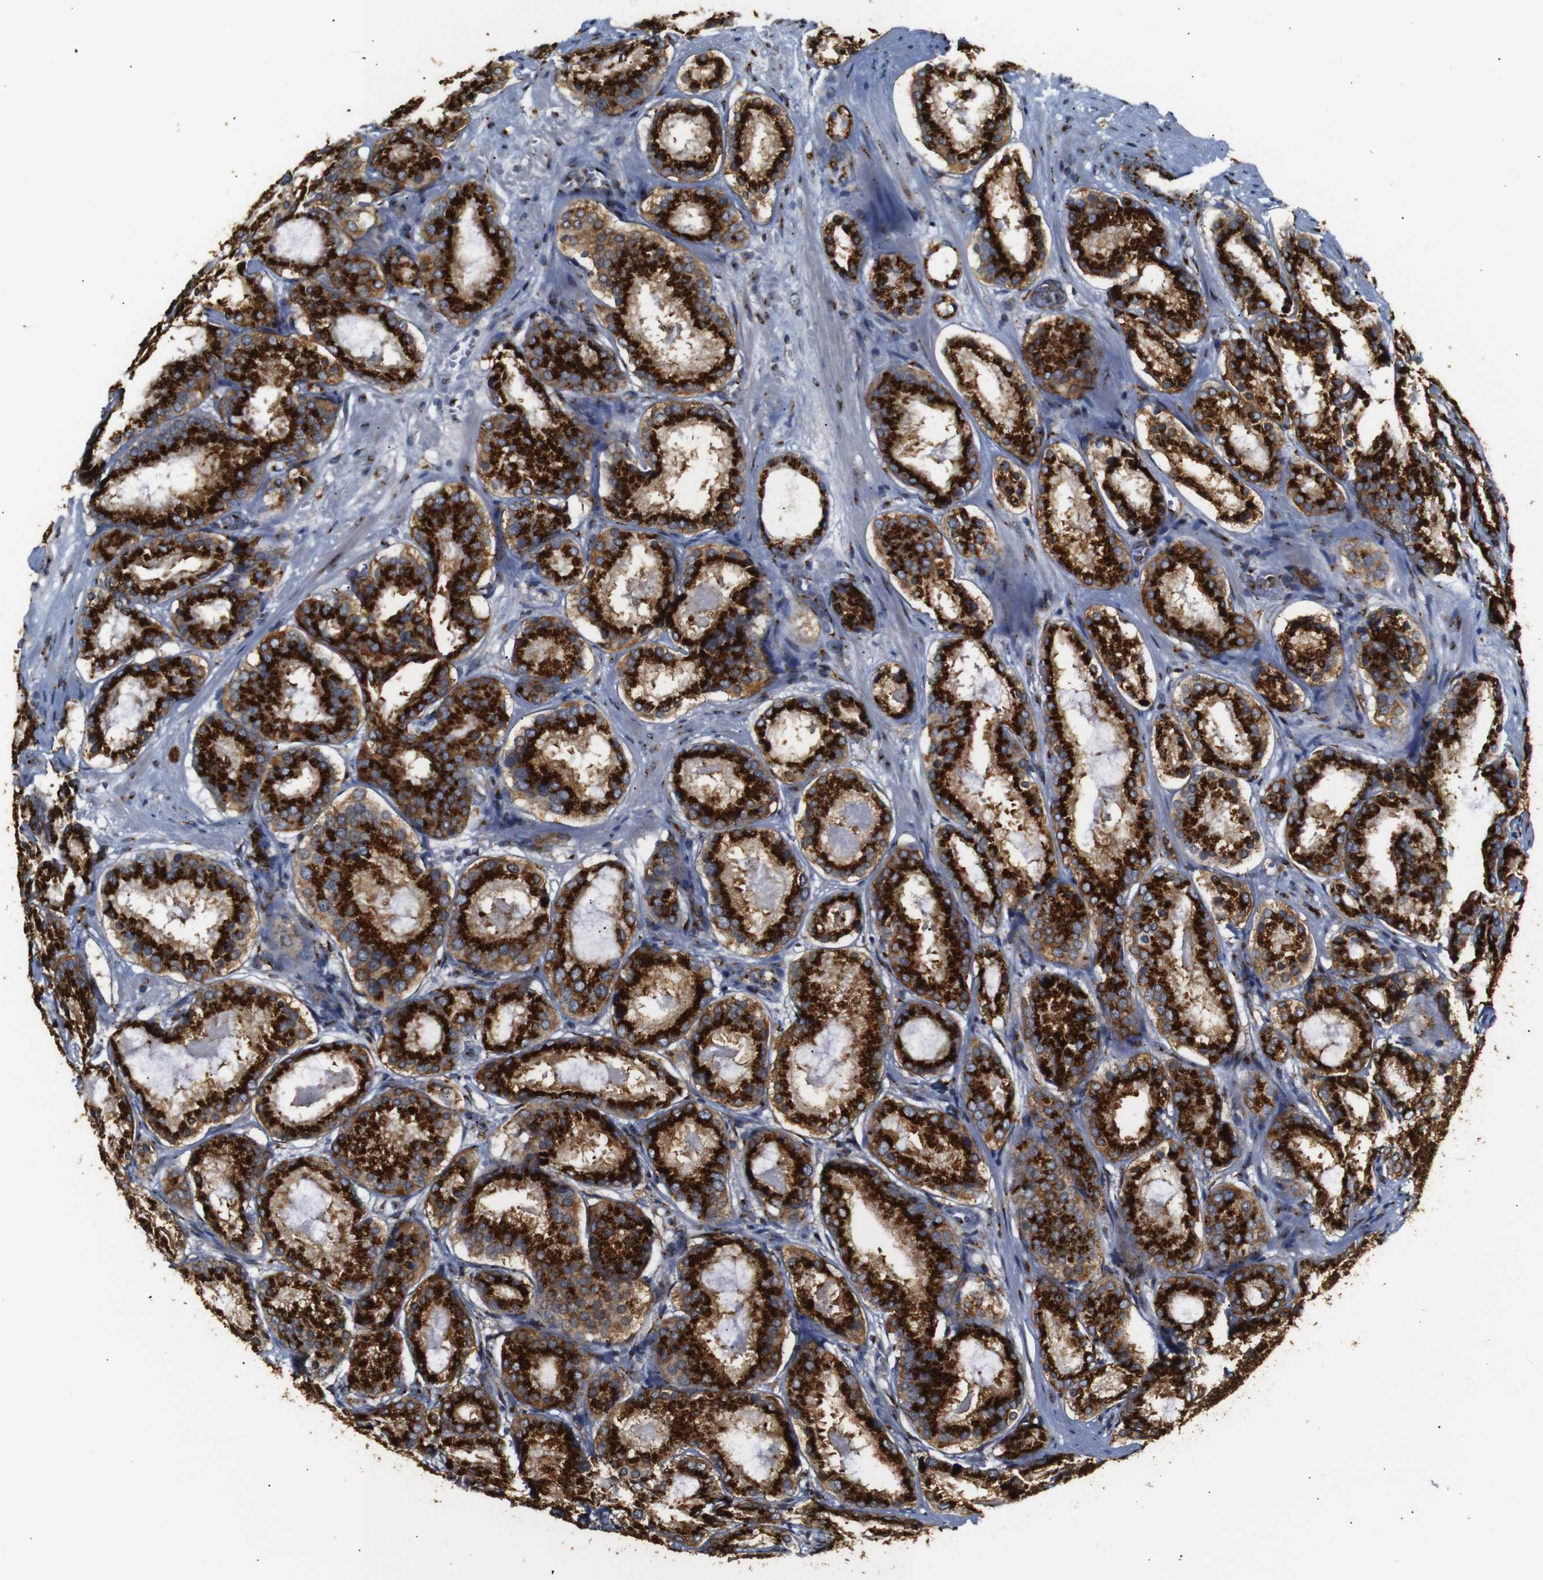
{"staining": {"intensity": "strong", "quantity": ">75%", "location": "cytoplasmic/membranous"}, "tissue": "prostate cancer", "cell_type": "Tumor cells", "image_type": "cancer", "snomed": [{"axis": "morphology", "description": "Adenocarcinoma, Low grade"}, {"axis": "topography", "description": "Prostate"}], "caption": "Protein analysis of prostate cancer tissue exhibits strong cytoplasmic/membranous positivity in about >75% of tumor cells. (IHC, brightfield microscopy, high magnification).", "gene": "TGOLN2", "patient": {"sex": "male", "age": 69}}